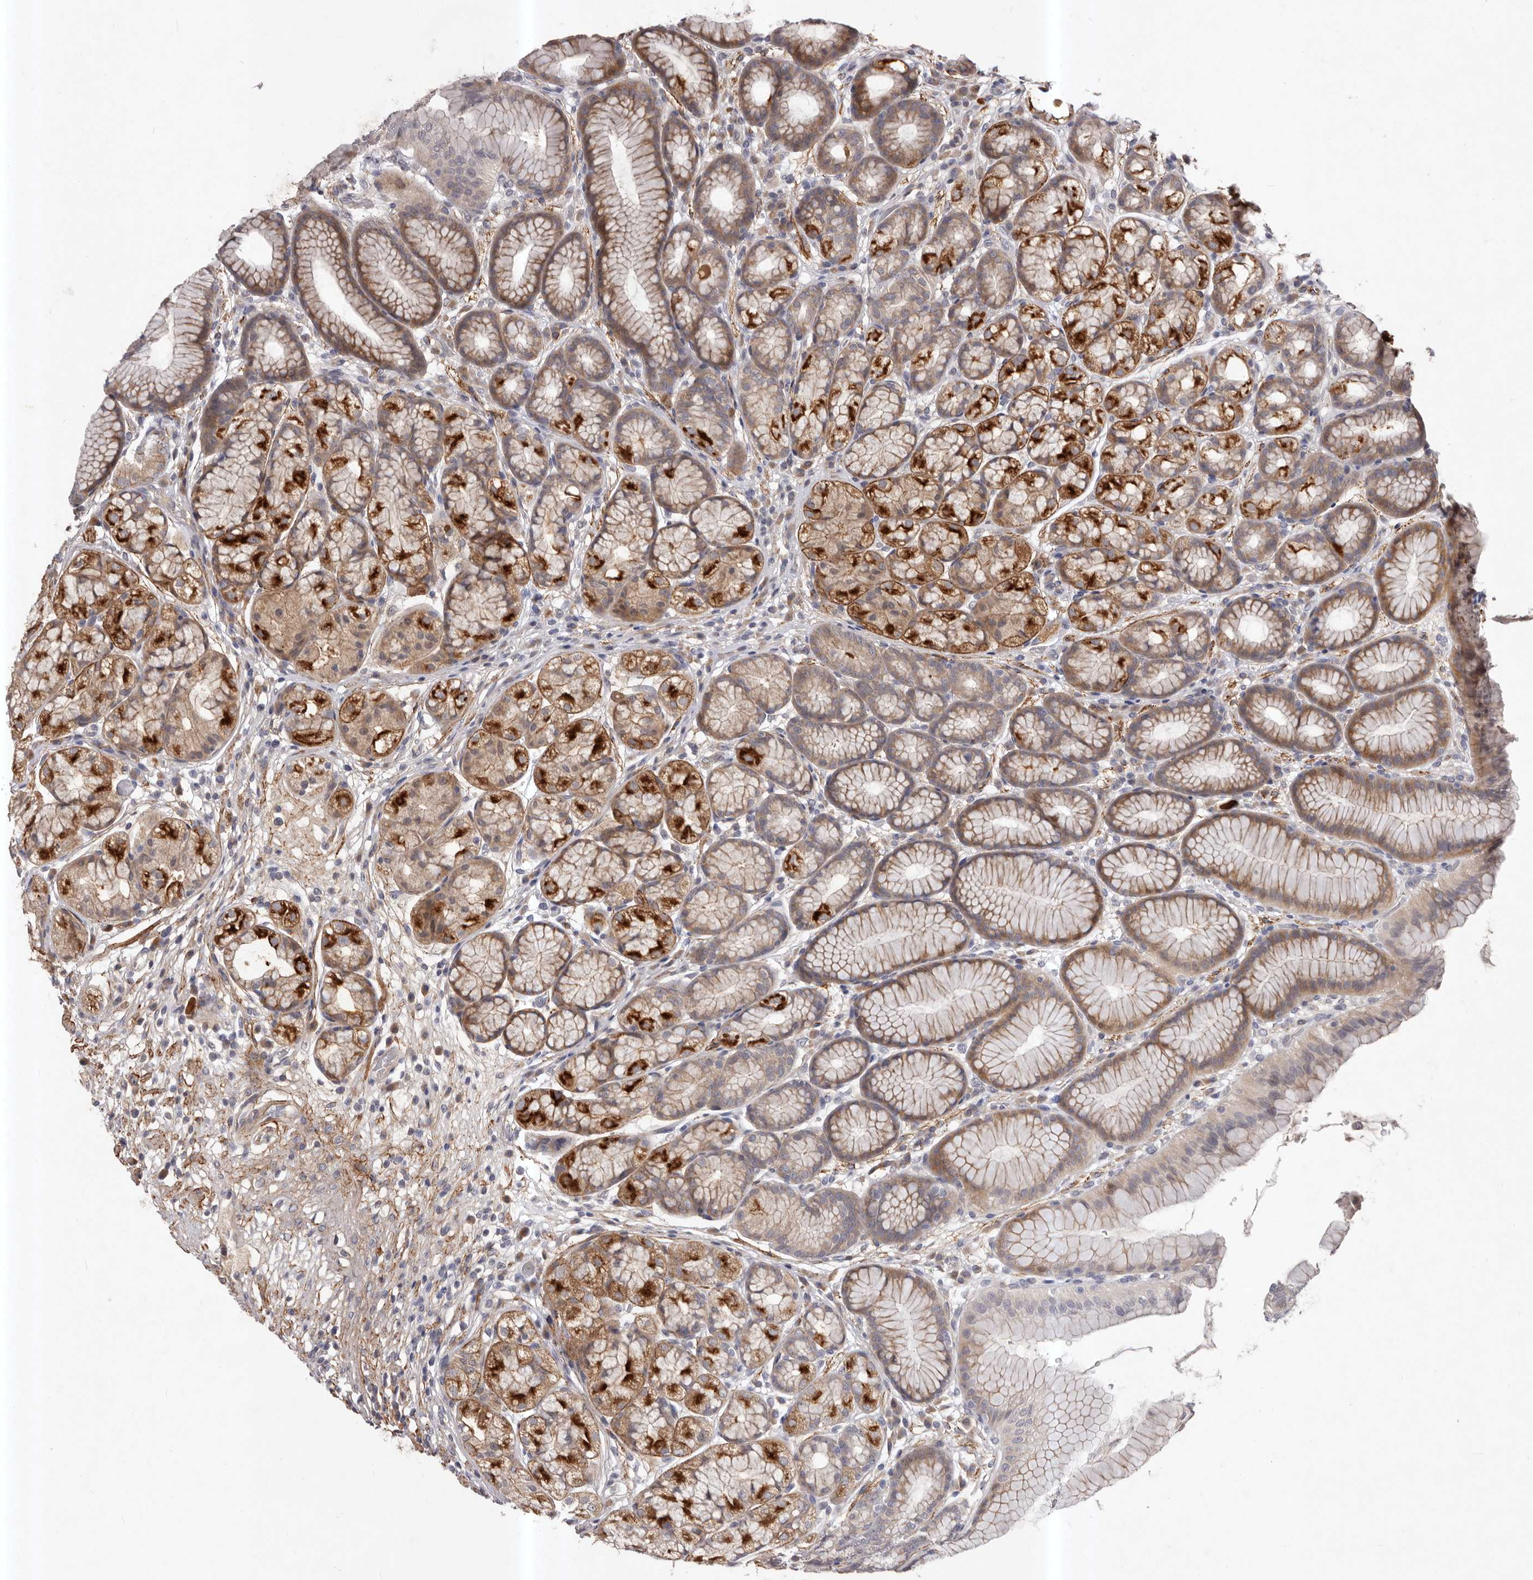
{"staining": {"intensity": "strong", "quantity": ">75%", "location": "cytoplasmic/membranous"}, "tissue": "stomach", "cell_type": "Glandular cells", "image_type": "normal", "snomed": [{"axis": "morphology", "description": "Normal tissue, NOS"}, {"axis": "topography", "description": "Stomach"}], "caption": "DAB immunohistochemical staining of normal stomach shows strong cytoplasmic/membranous protein expression in about >75% of glandular cells. The staining is performed using DAB (3,3'-diaminobenzidine) brown chromogen to label protein expression. The nuclei are counter-stained blue using hematoxylin.", "gene": "HBS1L", "patient": {"sex": "male", "age": 57}}